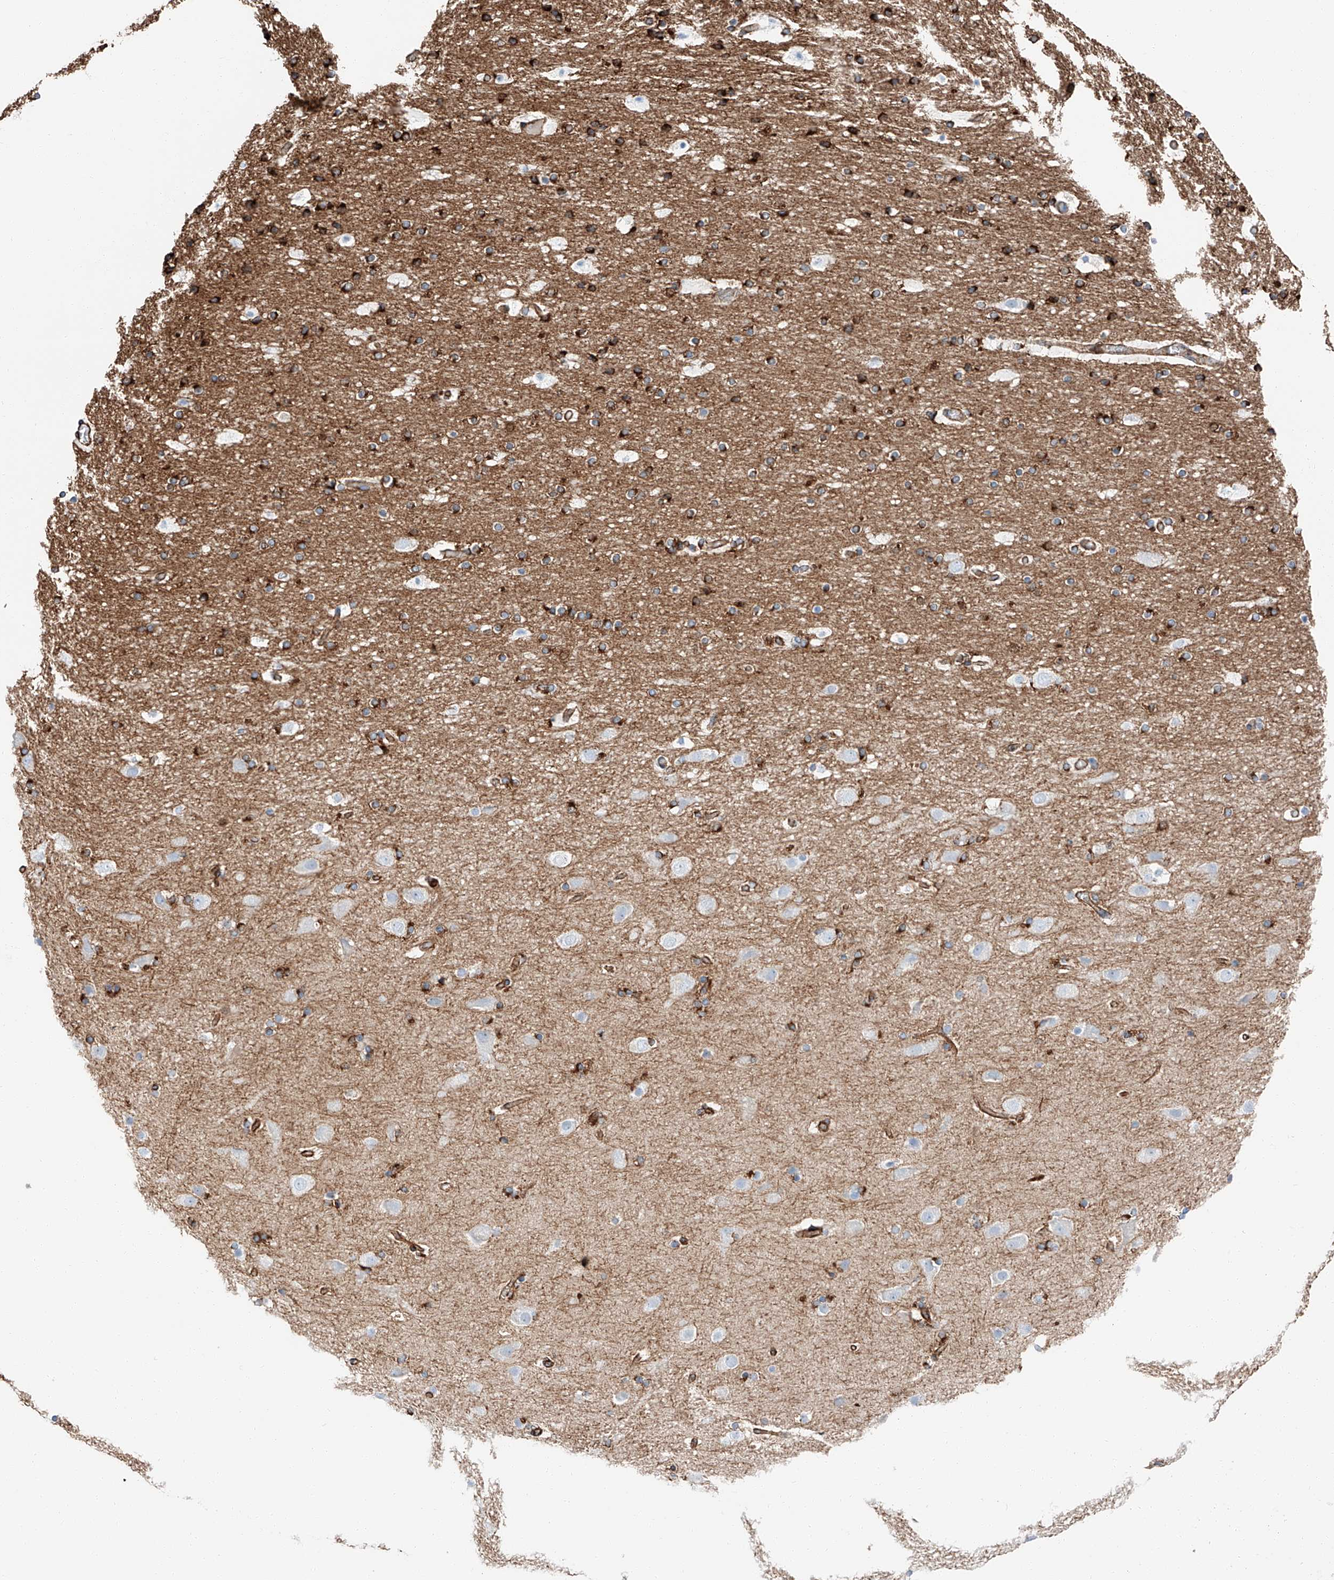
{"staining": {"intensity": "moderate", "quantity": ">75%", "location": "cytoplasmic/membranous"}, "tissue": "cerebral cortex", "cell_type": "Endothelial cells", "image_type": "normal", "snomed": [{"axis": "morphology", "description": "Normal tissue, NOS"}, {"axis": "topography", "description": "Cerebral cortex"}], "caption": "Cerebral cortex stained for a protein demonstrates moderate cytoplasmic/membranous positivity in endothelial cells. Immunohistochemistry (ihc) stains the protein of interest in brown and the nuclei are stained blue.", "gene": "ZNF804A", "patient": {"sex": "male", "age": 57}}